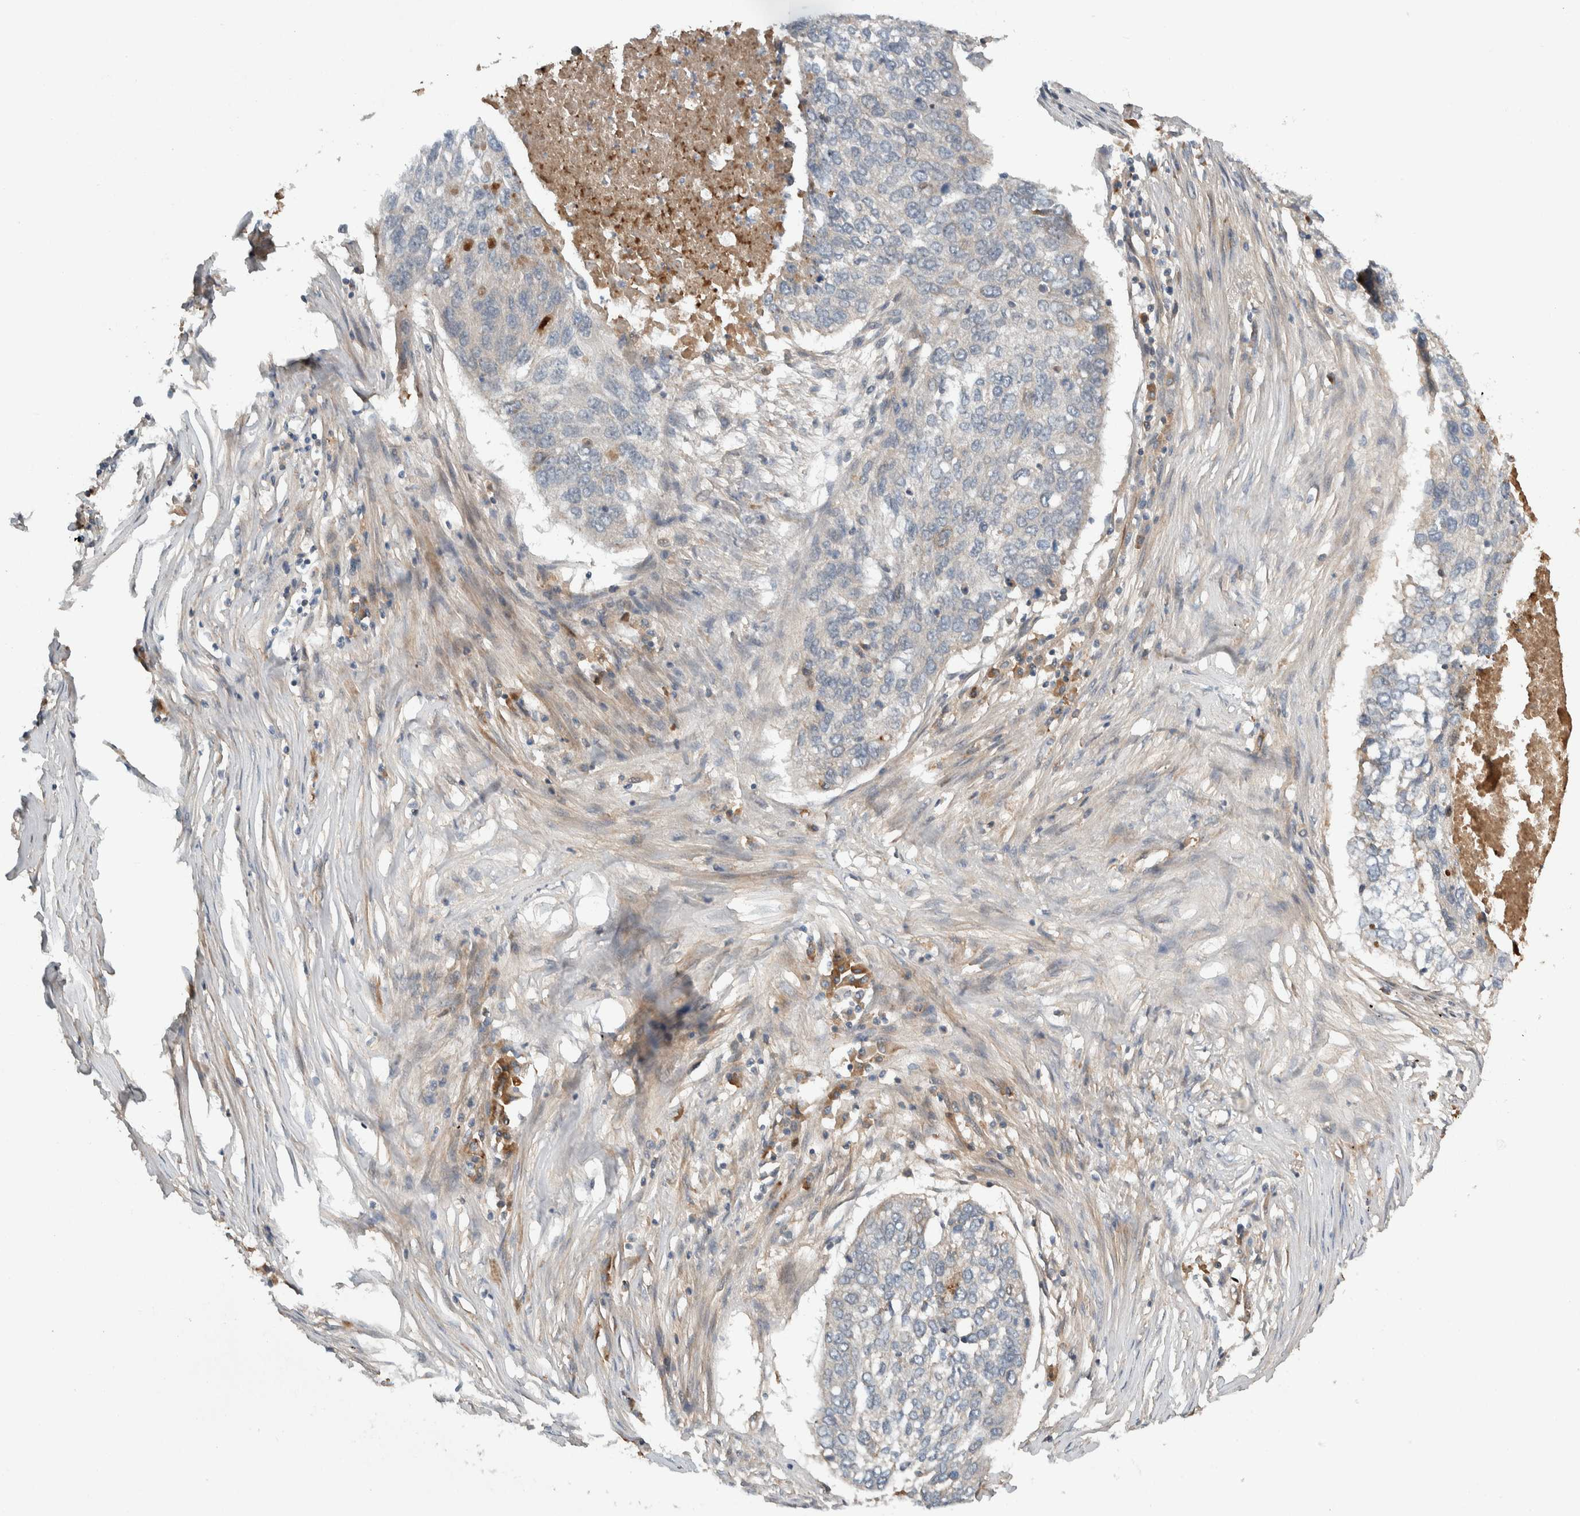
{"staining": {"intensity": "negative", "quantity": "none", "location": "none"}, "tissue": "lung cancer", "cell_type": "Tumor cells", "image_type": "cancer", "snomed": [{"axis": "morphology", "description": "Squamous cell carcinoma, NOS"}, {"axis": "topography", "description": "Lung"}], "caption": "Protein analysis of lung cancer (squamous cell carcinoma) exhibits no significant expression in tumor cells. (DAB (3,3'-diaminobenzidine) immunohistochemistry (IHC), high magnification).", "gene": "ARMC7", "patient": {"sex": "female", "age": 63}}